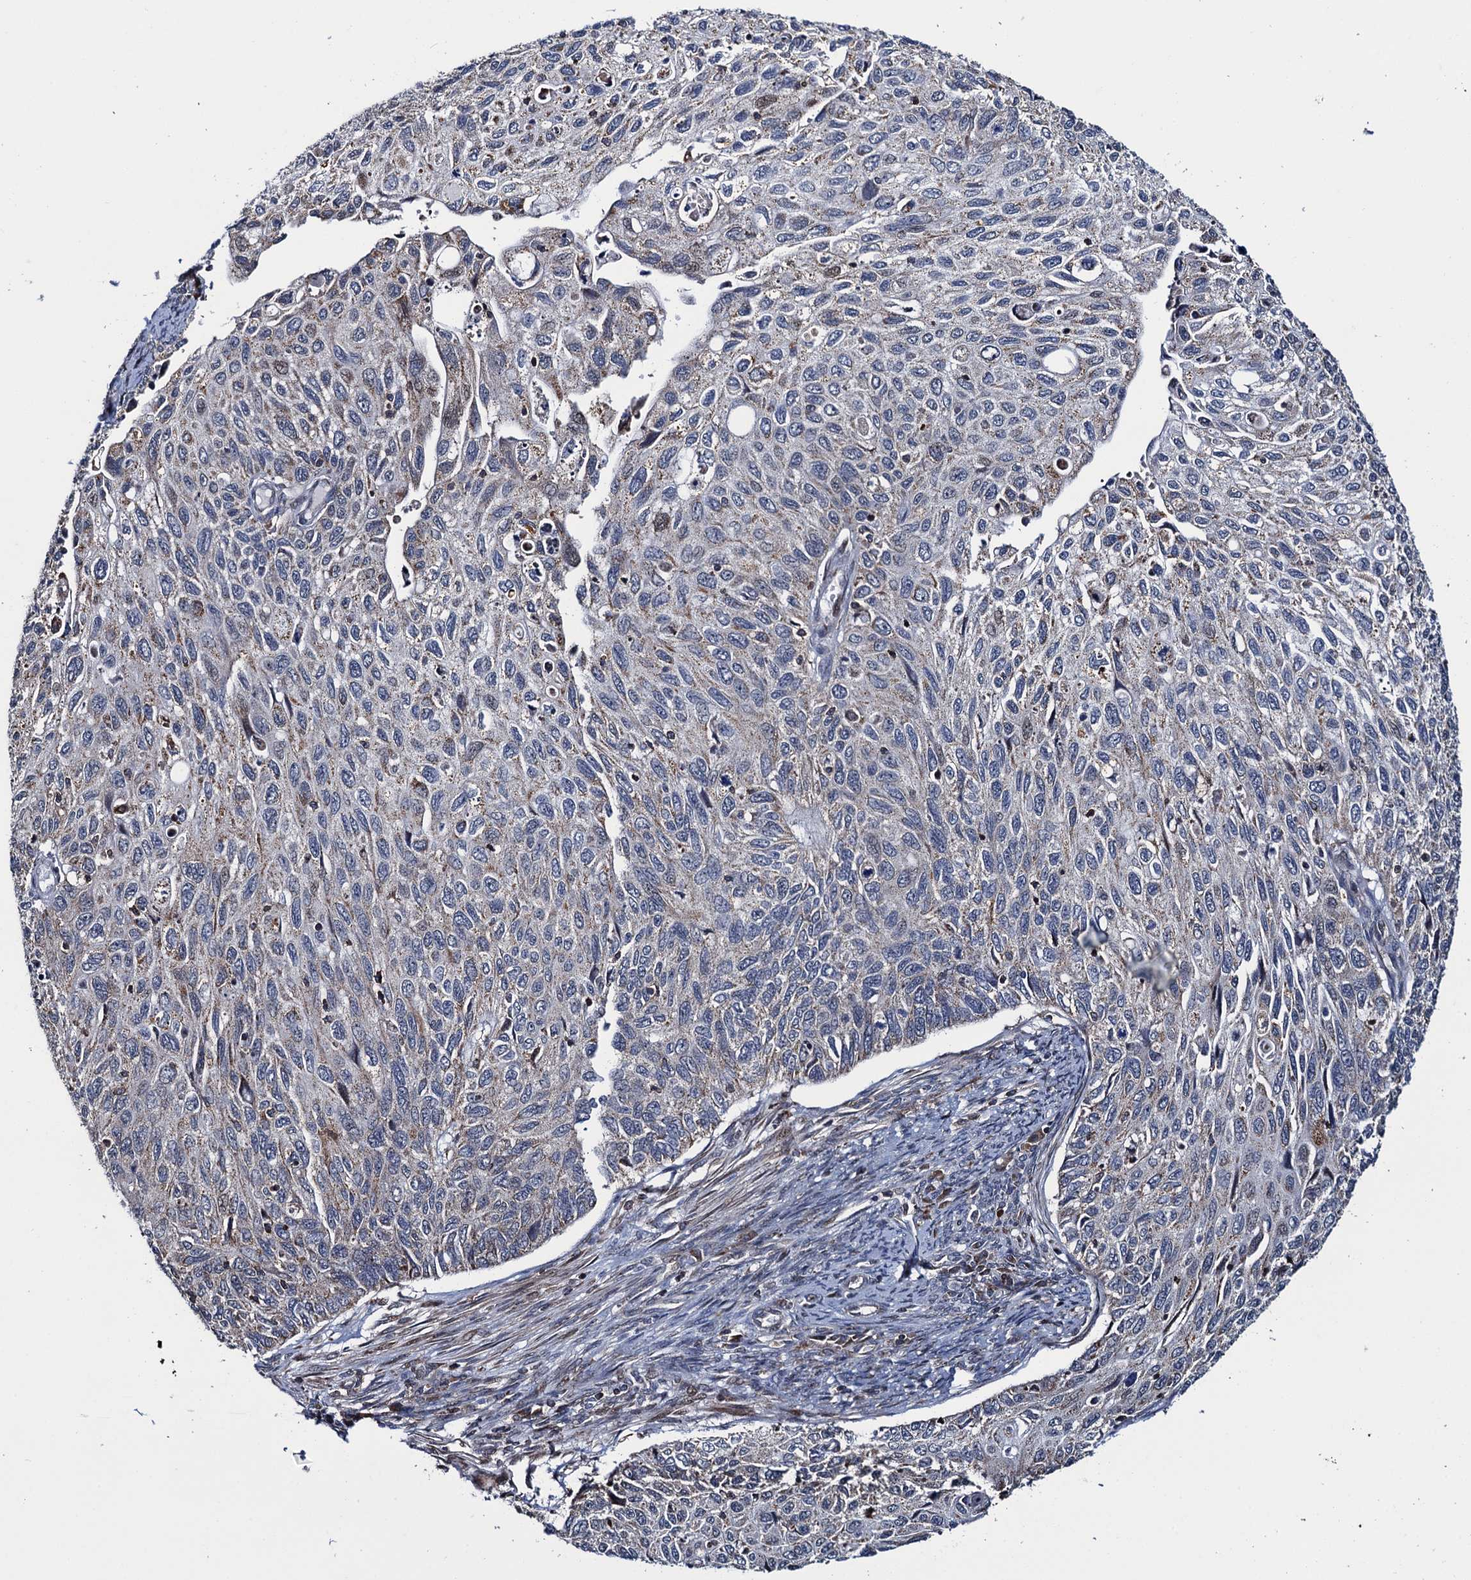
{"staining": {"intensity": "weak", "quantity": "<25%", "location": "cytoplasmic/membranous"}, "tissue": "cervical cancer", "cell_type": "Tumor cells", "image_type": "cancer", "snomed": [{"axis": "morphology", "description": "Squamous cell carcinoma, NOS"}, {"axis": "topography", "description": "Cervix"}], "caption": "This is a image of immunohistochemistry staining of cervical cancer (squamous cell carcinoma), which shows no staining in tumor cells.", "gene": "CCDC102A", "patient": {"sex": "female", "age": 70}}